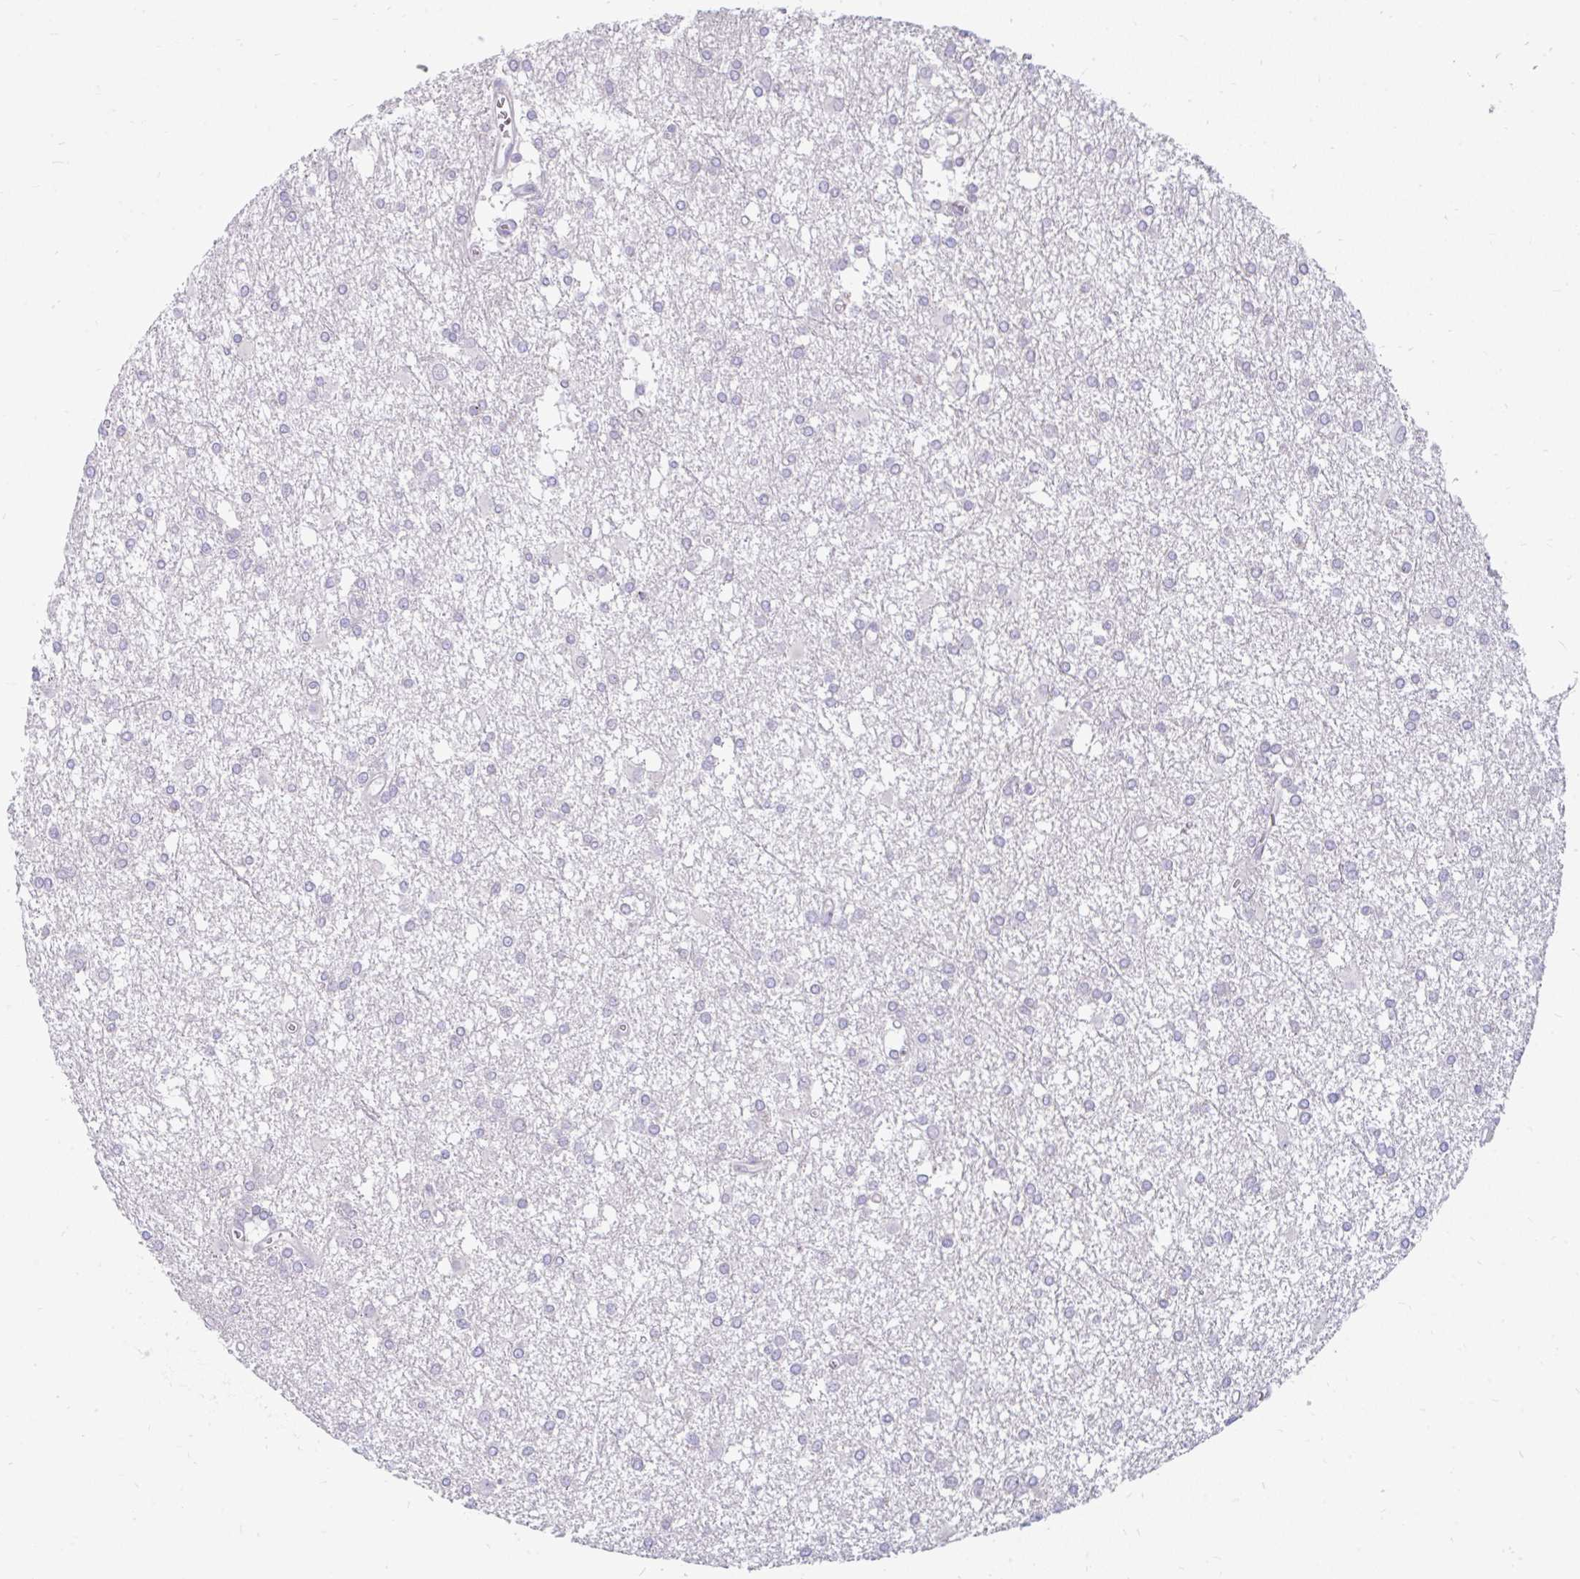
{"staining": {"intensity": "negative", "quantity": "none", "location": "none"}, "tissue": "glioma", "cell_type": "Tumor cells", "image_type": "cancer", "snomed": [{"axis": "morphology", "description": "Glioma, malignant, High grade"}, {"axis": "topography", "description": "Brain"}], "caption": "Tumor cells show no significant protein positivity in glioma.", "gene": "INTS5", "patient": {"sex": "male", "age": 48}}